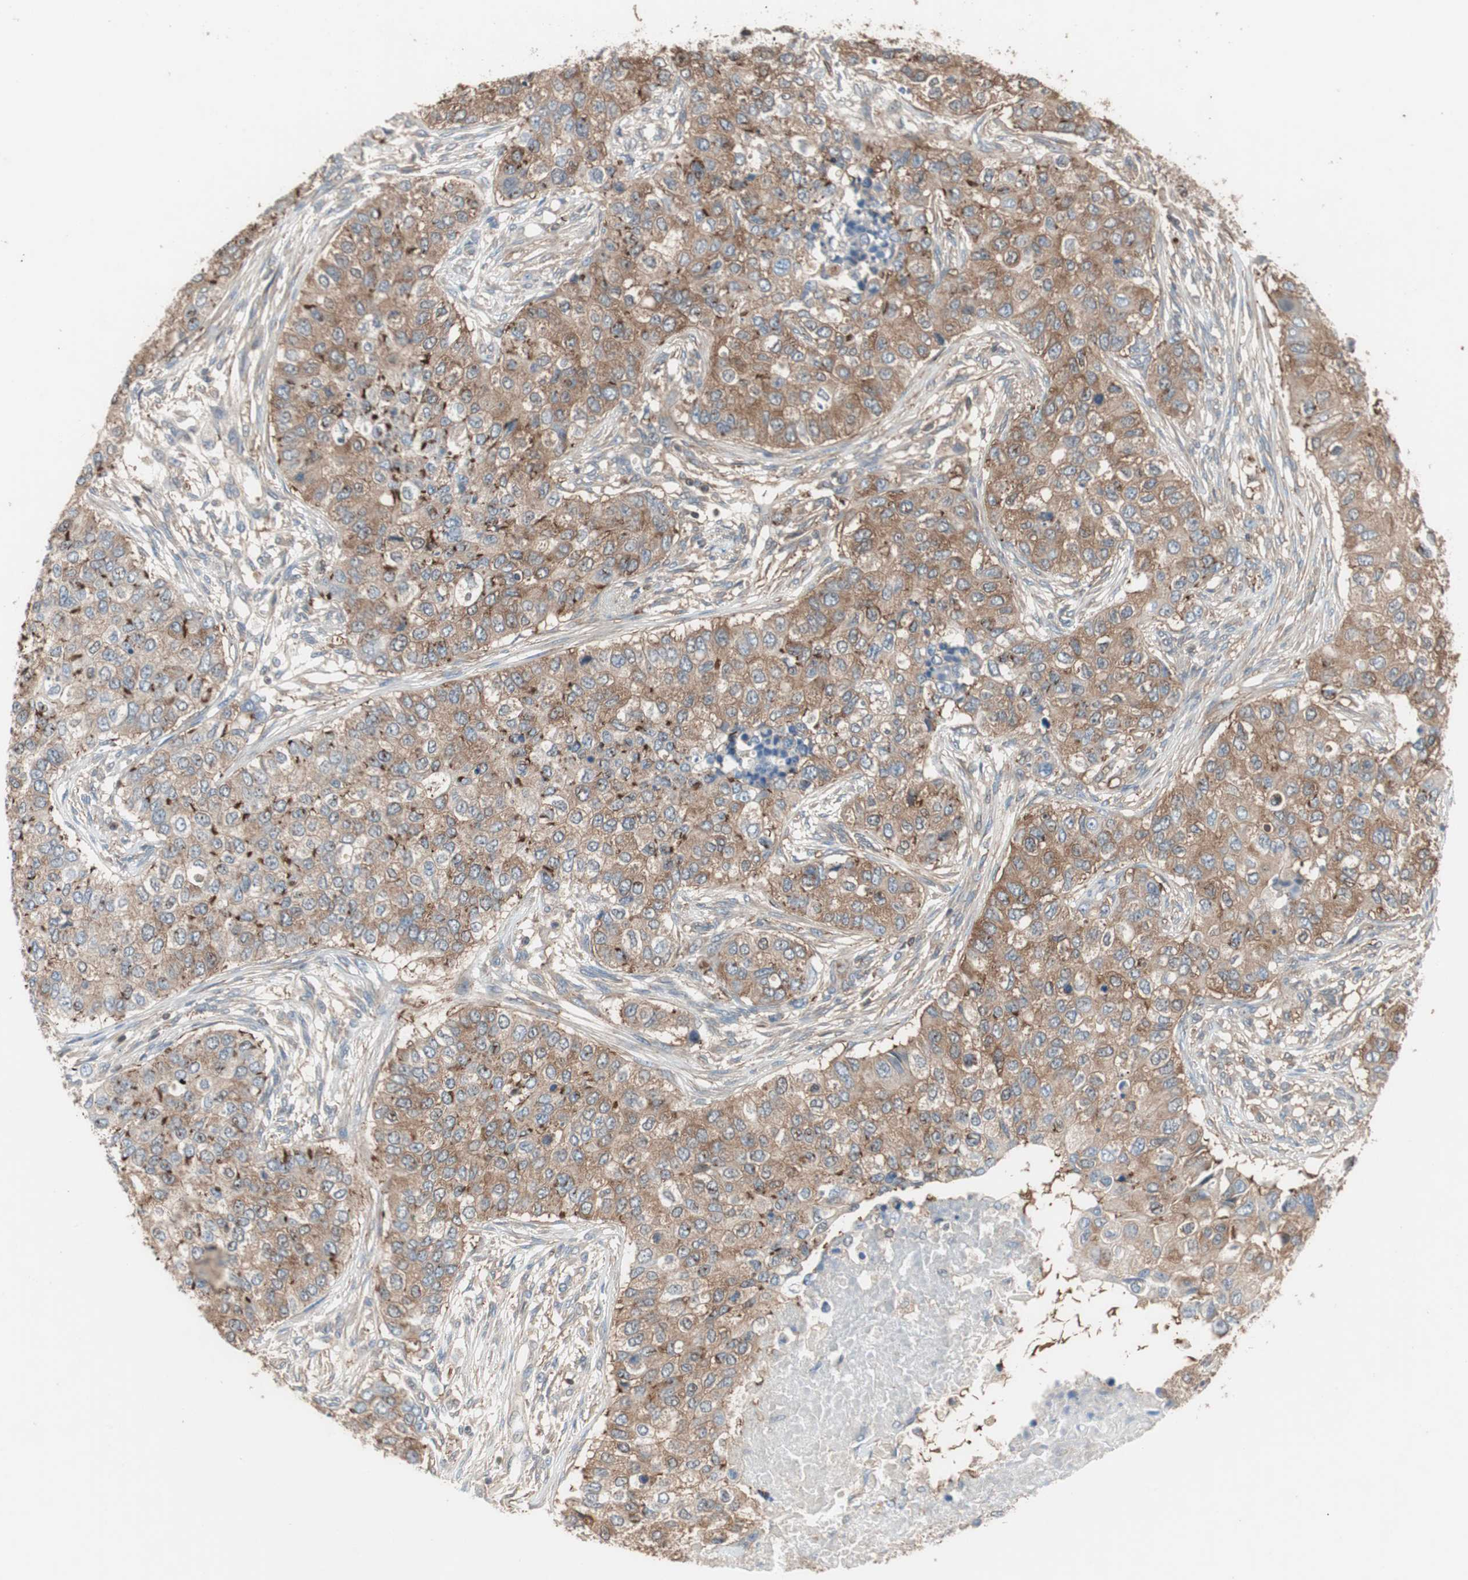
{"staining": {"intensity": "moderate", "quantity": ">75%", "location": "cytoplasmic/membranous"}, "tissue": "breast cancer", "cell_type": "Tumor cells", "image_type": "cancer", "snomed": [{"axis": "morphology", "description": "Normal tissue, NOS"}, {"axis": "morphology", "description": "Duct carcinoma"}, {"axis": "topography", "description": "Breast"}], "caption": "Immunohistochemistry (DAB (3,3'-diaminobenzidine)) staining of breast cancer (intraductal carcinoma) shows moderate cytoplasmic/membranous protein expression in about >75% of tumor cells.", "gene": "GALT", "patient": {"sex": "female", "age": 49}}